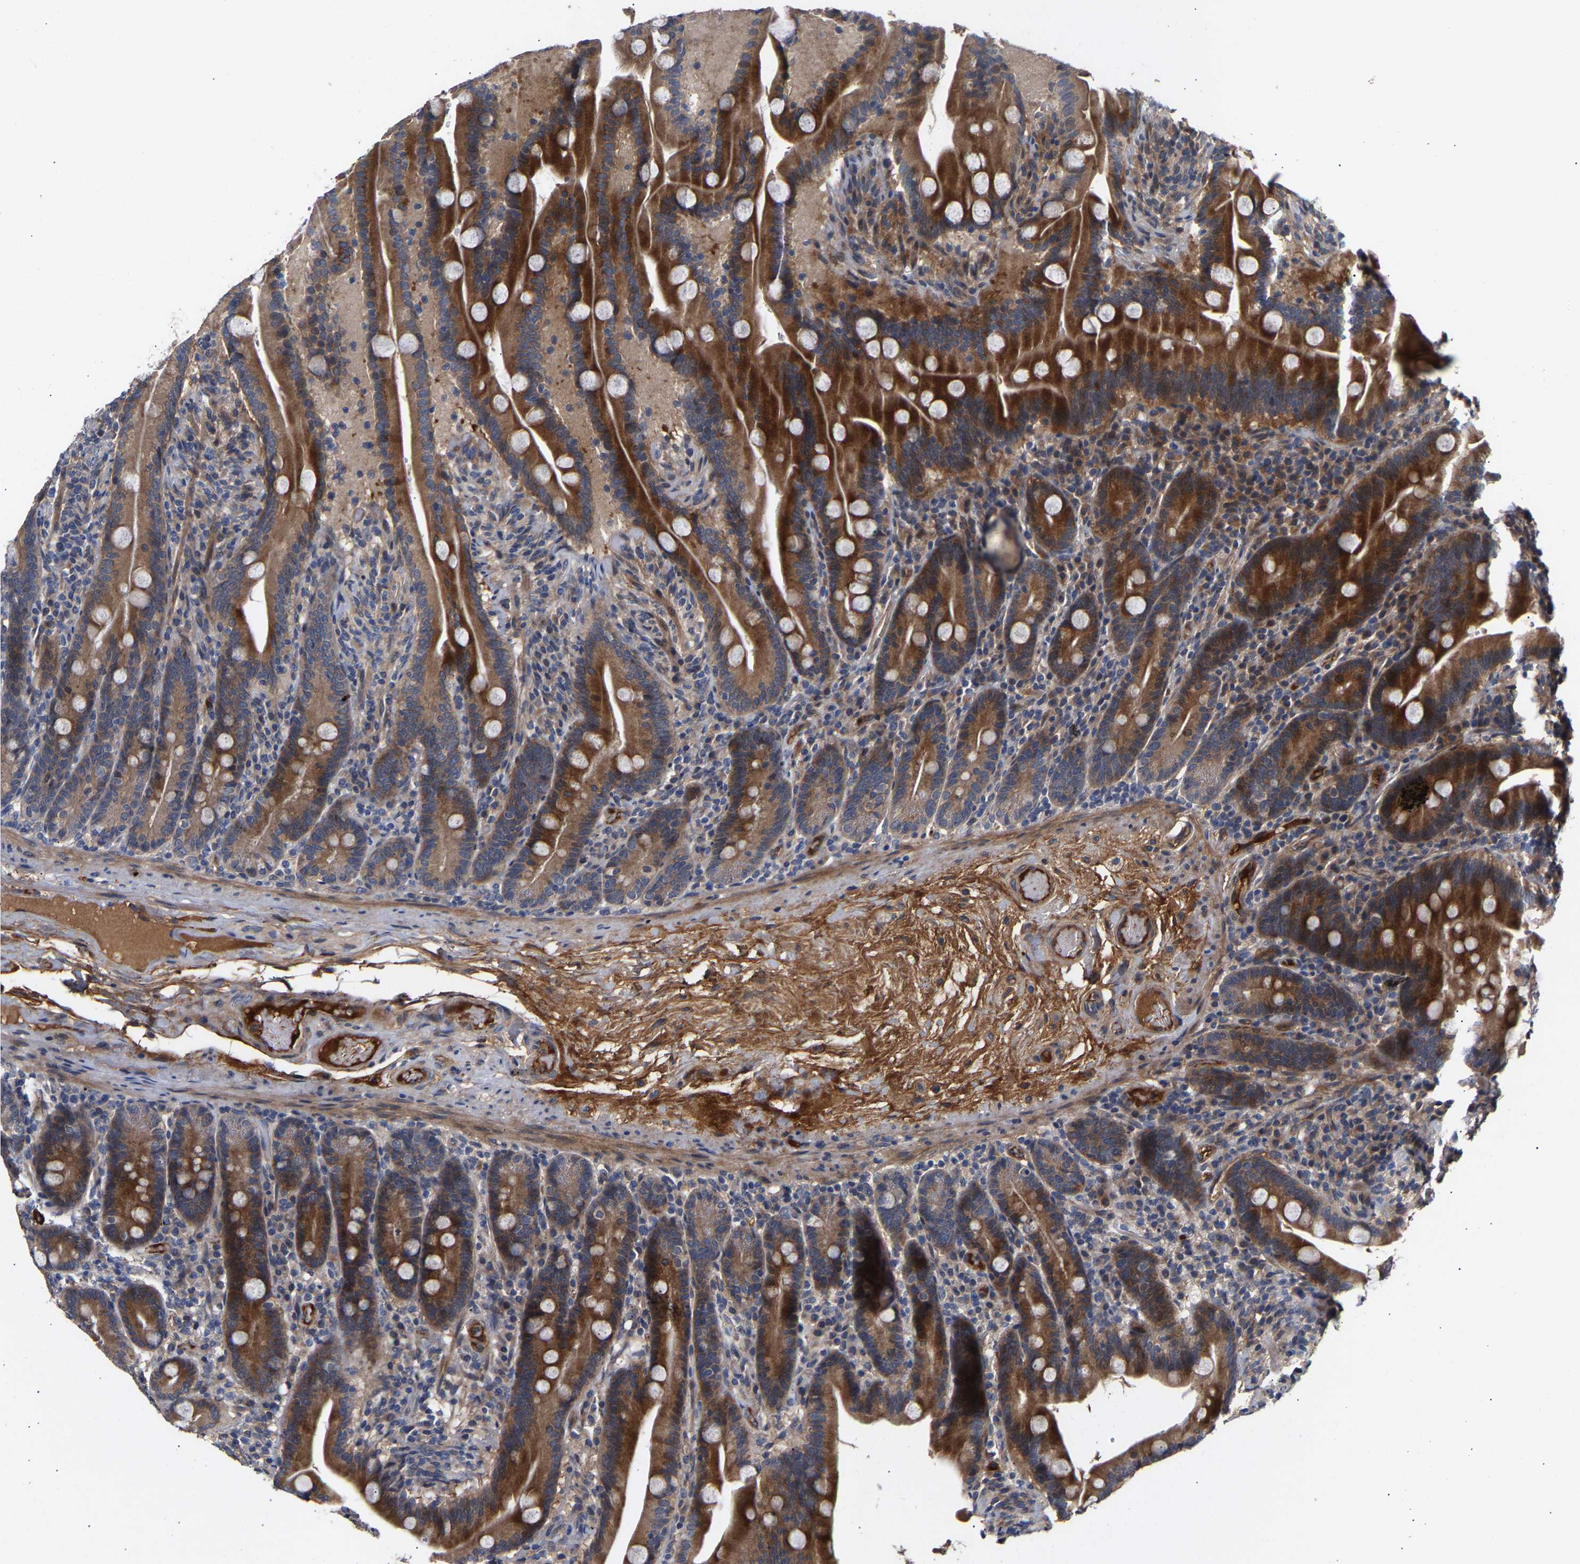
{"staining": {"intensity": "strong", "quantity": ">75%", "location": "cytoplasmic/membranous"}, "tissue": "duodenum", "cell_type": "Glandular cells", "image_type": "normal", "snomed": [{"axis": "morphology", "description": "Normal tissue, NOS"}, {"axis": "topography", "description": "Duodenum"}], "caption": "DAB (3,3'-diaminobenzidine) immunohistochemical staining of unremarkable human duodenum reveals strong cytoplasmic/membranous protein expression in about >75% of glandular cells.", "gene": "KASH5", "patient": {"sex": "male", "age": 54}}